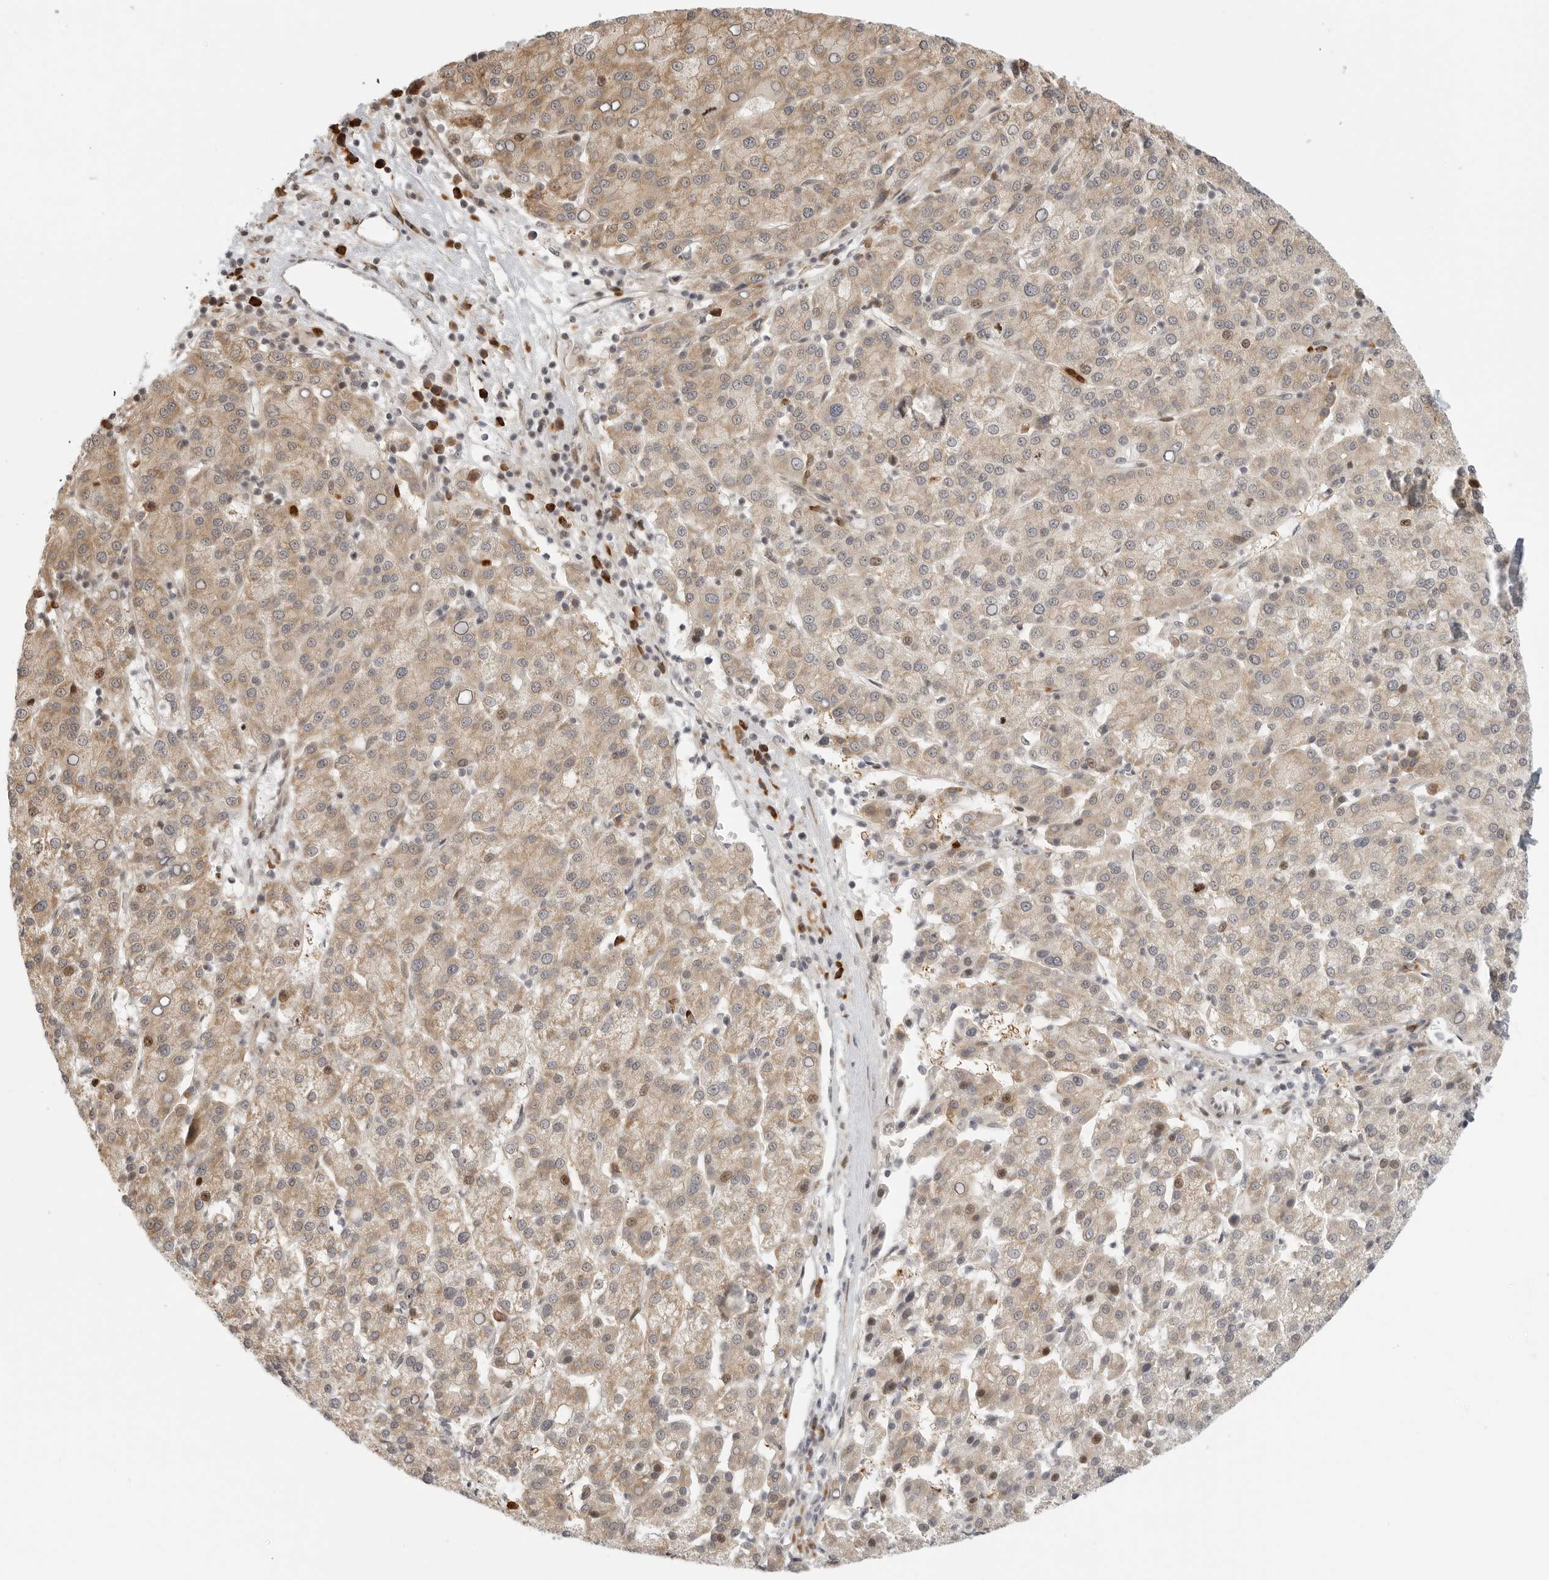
{"staining": {"intensity": "moderate", "quantity": "25%-75%", "location": "cytoplasmic/membranous"}, "tissue": "liver cancer", "cell_type": "Tumor cells", "image_type": "cancer", "snomed": [{"axis": "morphology", "description": "Carcinoma, Hepatocellular, NOS"}, {"axis": "topography", "description": "Liver"}], "caption": "Protein expression analysis of liver cancer (hepatocellular carcinoma) shows moderate cytoplasmic/membranous expression in about 25%-75% of tumor cells.", "gene": "DSCC1", "patient": {"sex": "female", "age": 58}}